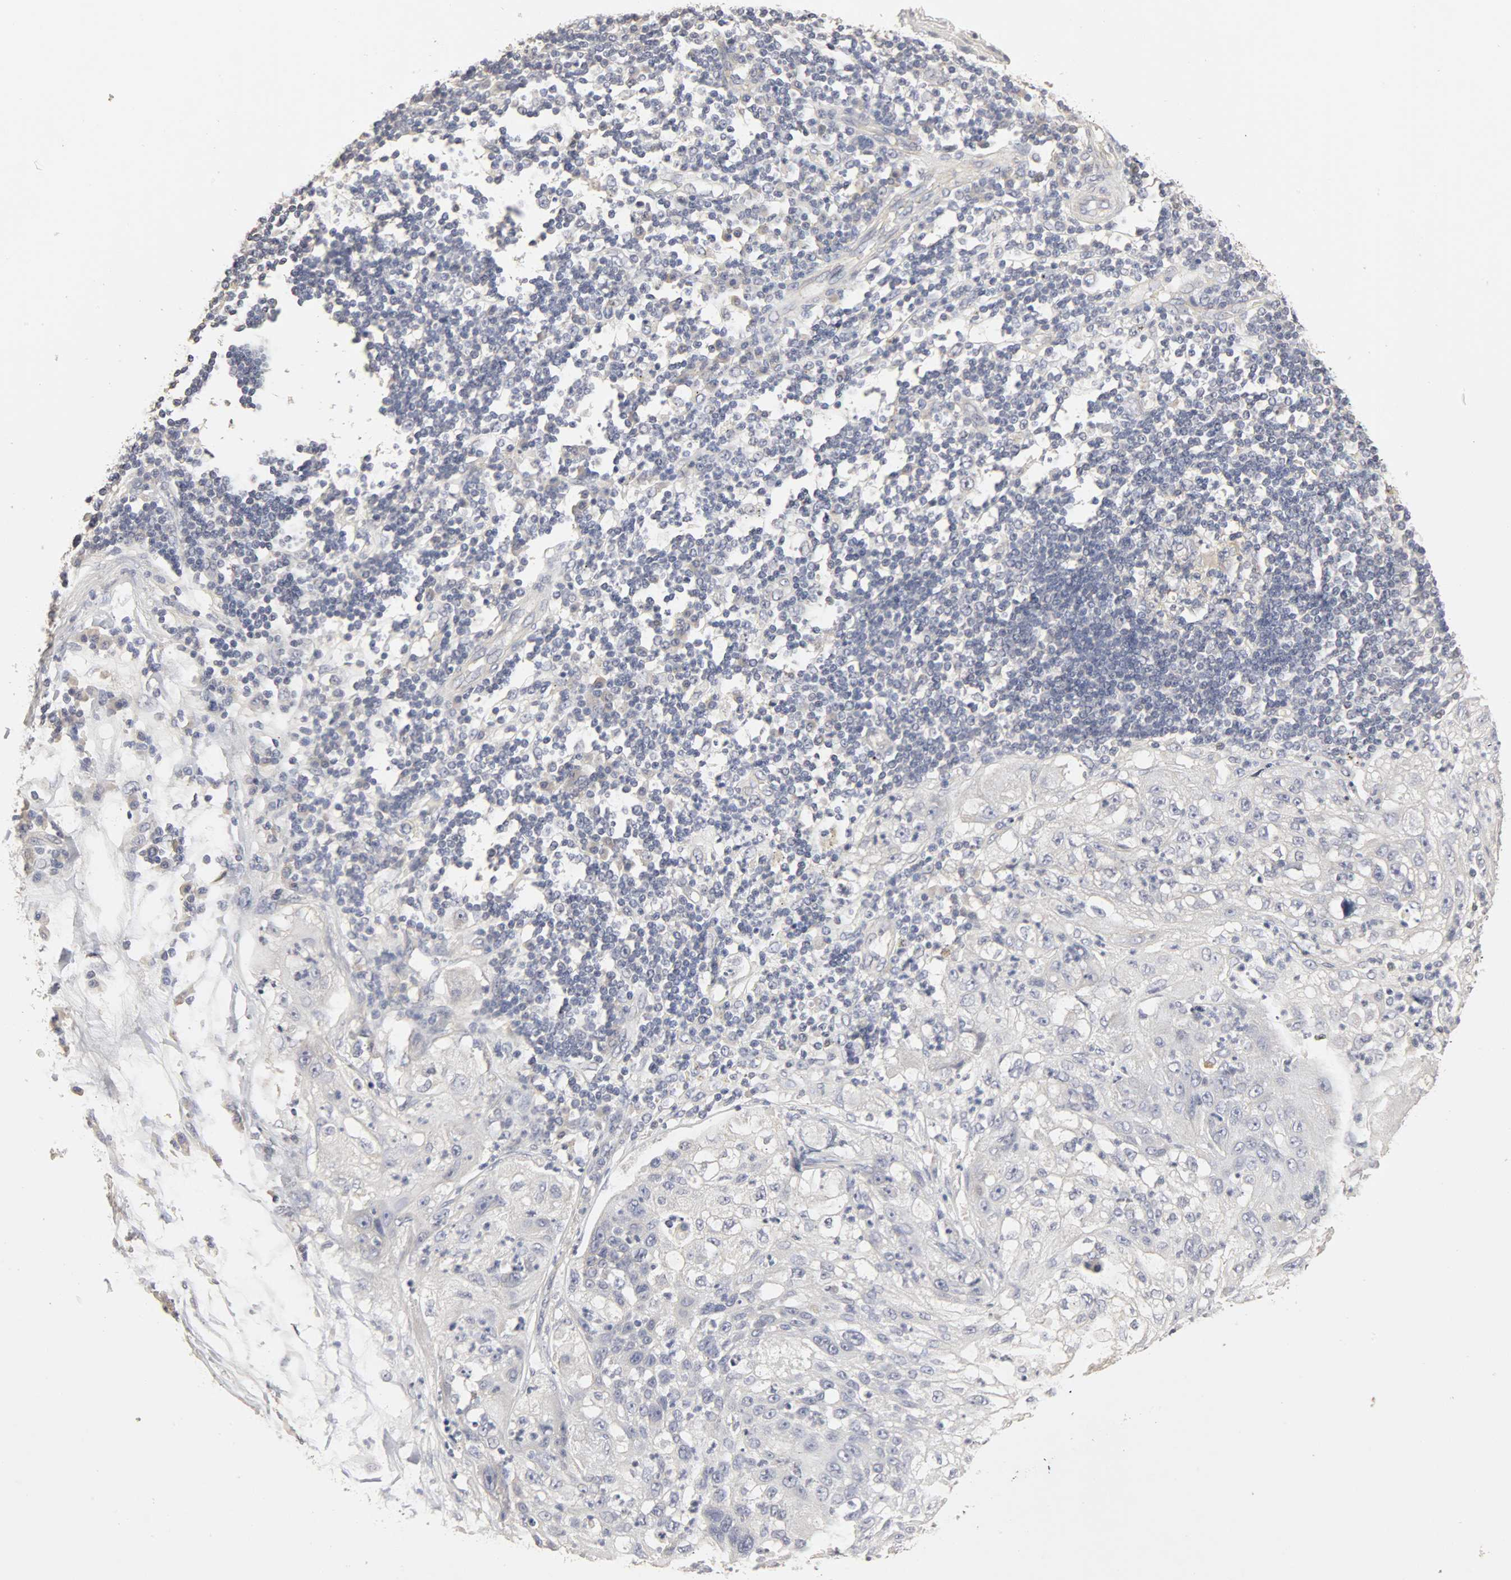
{"staining": {"intensity": "negative", "quantity": "none", "location": "none"}, "tissue": "lung cancer", "cell_type": "Tumor cells", "image_type": "cancer", "snomed": [{"axis": "morphology", "description": "Inflammation, NOS"}, {"axis": "morphology", "description": "Squamous cell carcinoma, NOS"}, {"axis": "topography", "description": "Lymph node"}, {"axis": "topography", "description": "Soft tissue"}, {"axis": "topography", "description": "Lung"}], "caption": "High power microscopy micrograph of an IHC histopathology image of squamous cell carcinoma (lung), revealing no significant expression in tumor cells.", "gene": "SLC10A2", "patient": {"sex": "male", "age": 66}}